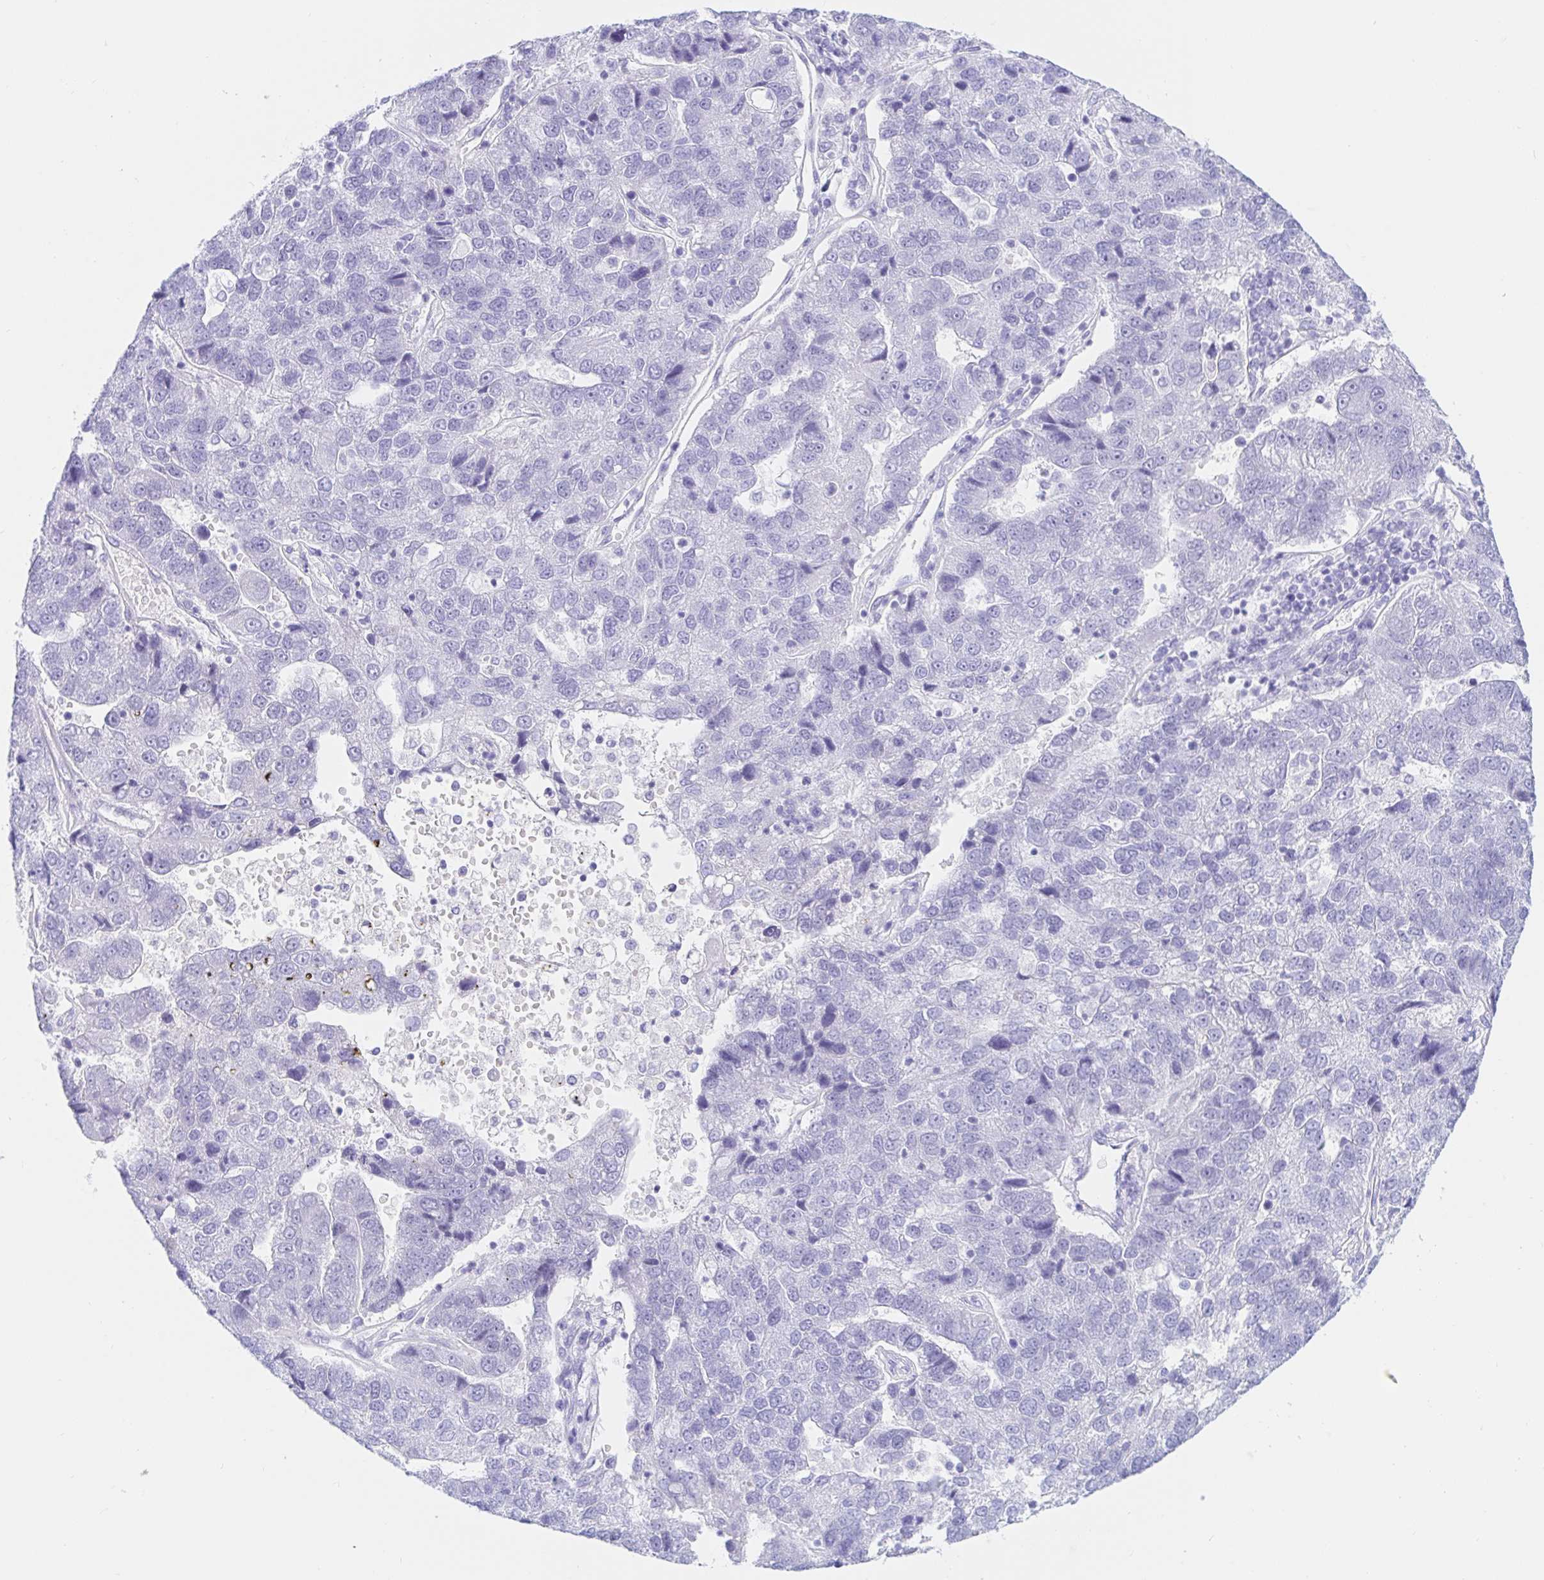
{"staining": {"intensity": "negative", "quantity": "none", "location": "none"}, "tissue": "pancreatic cancer", "cell_type": "Tumor cells", "image_type": "cancer", "snomed": [{"axis": "morphology", "description": "Adenocarcinoma, NOS"}, {"axis": "topography", "description": "Pancreas"}], "caption": "Protein analysis of pancreatic adenocarcinoma demonstrates no significant expression in tumor cells.", "gene": "OR6T1", "patient": {"sex": "female", "age": 61}}